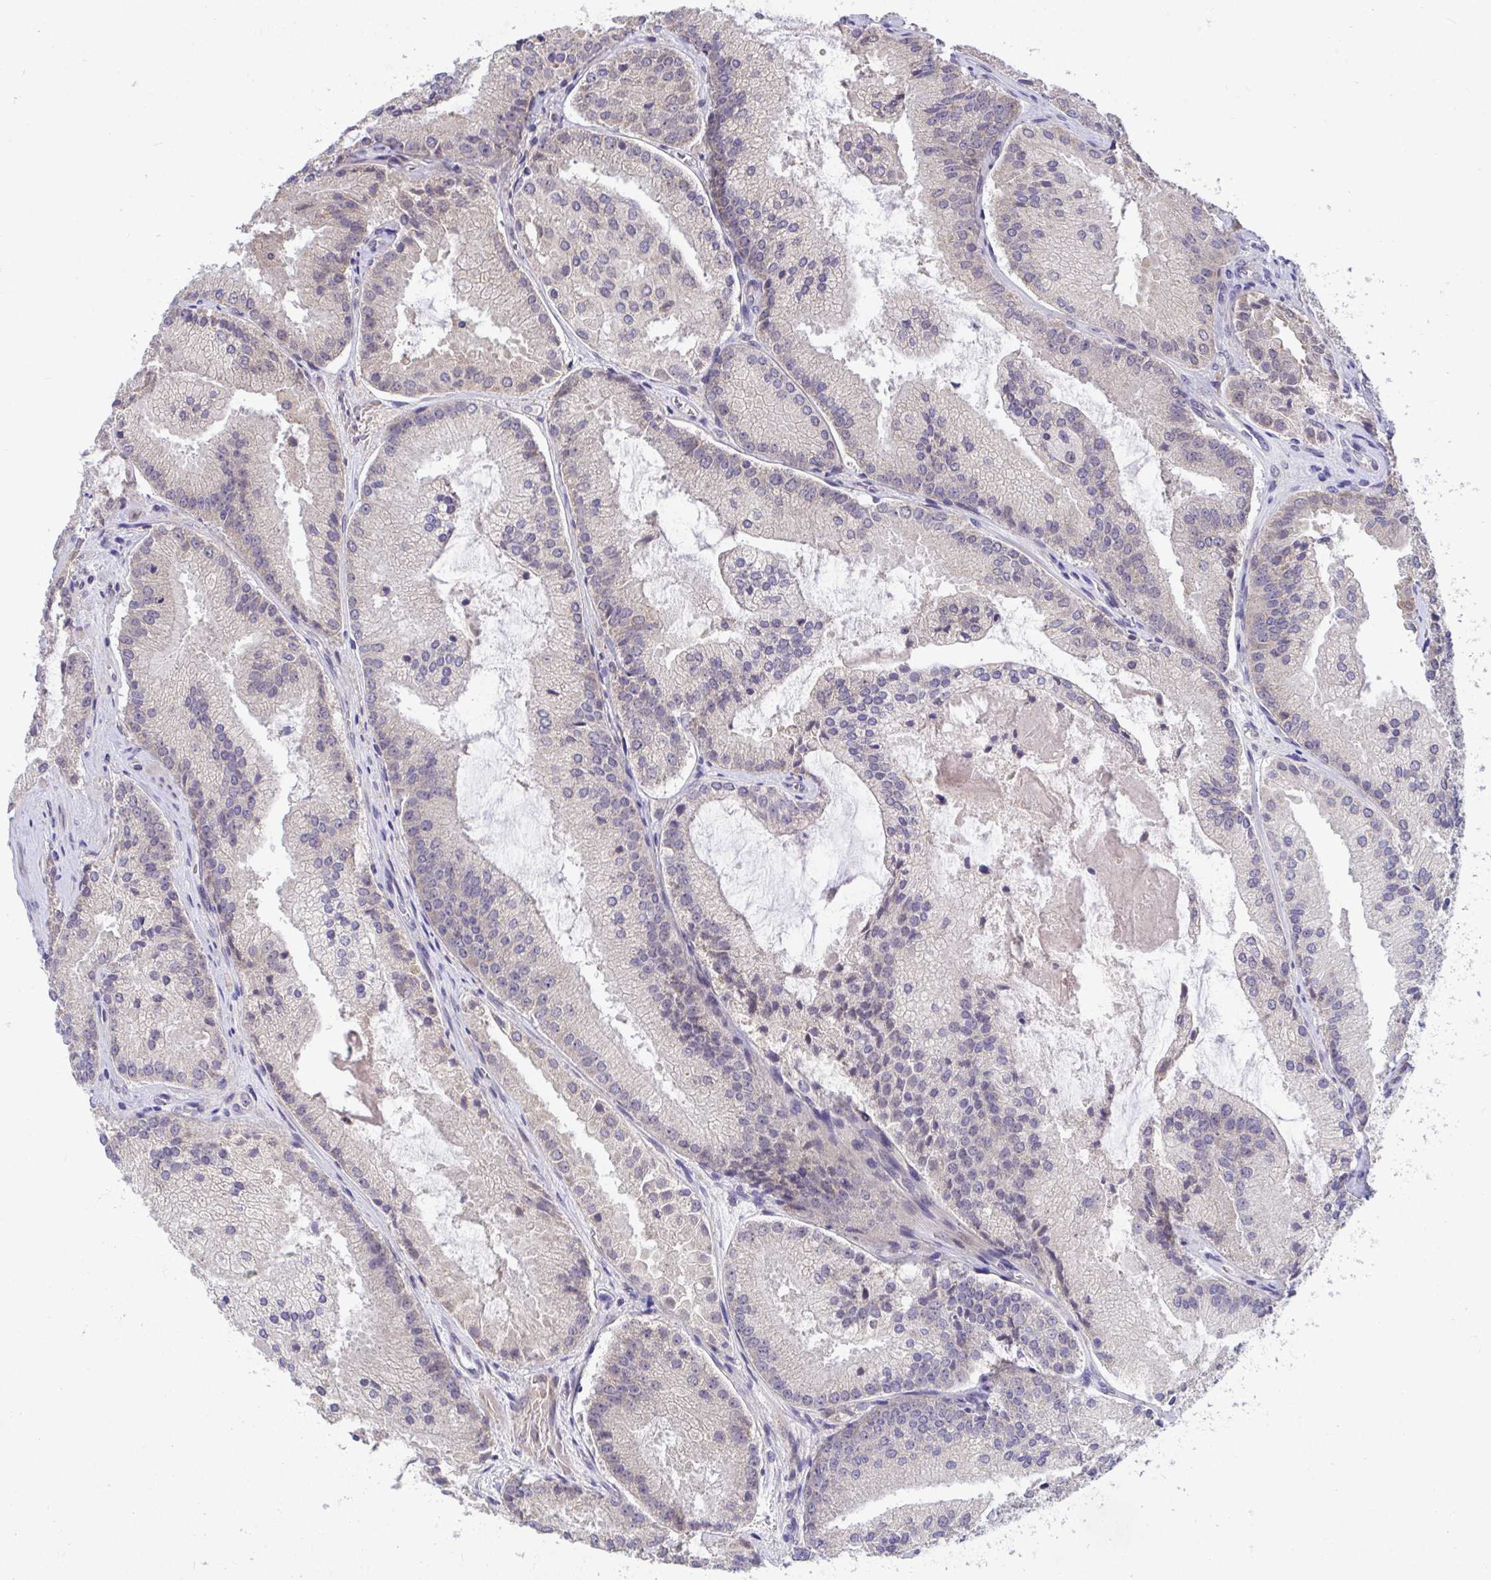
{"staining": {"intensity": "negative", "quantity": "none", "location": "none"}, "tissue": "prostate cancer", "cell_type": "Tumor cells", "image_type": "cancer", "snomed": [{"axis": "morphology", "description": "Adenocarcinoma, High grade"}, {"axis": "topography", "description": "Prostate"}], "caption": "The histopathology image shows no staining of tumor cells in prostate cancer (adenocarcinoma (high-grade)).", "gene": "SUSD4", "patient": {"sex": "male", "age": 73}}